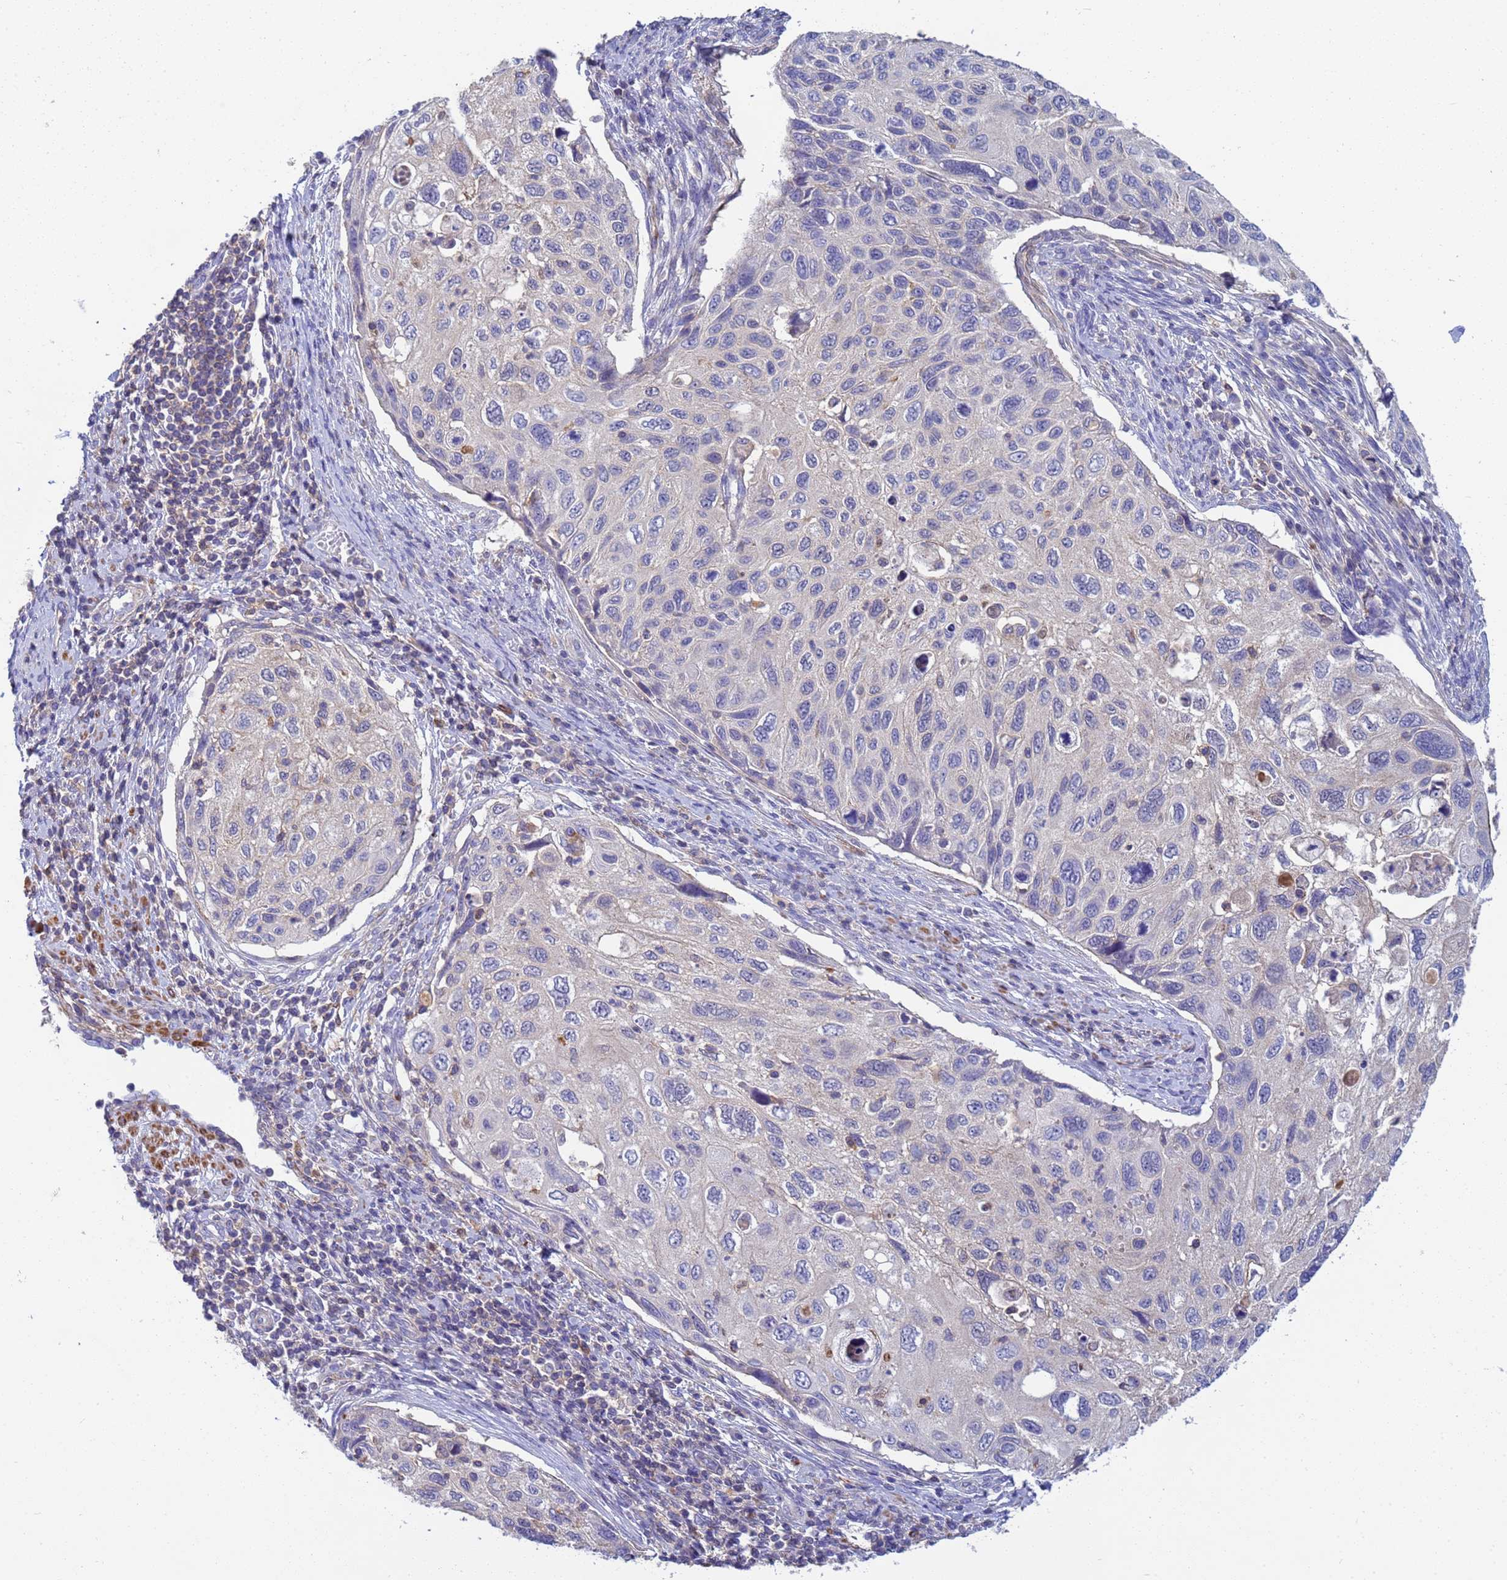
{"staining": {"intensity": "negative", "quantity": "none", "location": "none"}, "tissue": "cervical cancer", "cell_type": "Tumor cells", "image_type": "cancer", "snomed": [{"axis": "morphology", "description": "Squamous cell carcinoma, NOS"}, {"axis": "topography", "description": "Cervix"}], "caption": "Squamous cell carcinoma (cervical) was stained to show a protein in brown. There is no significant positivity in tumor cells.", "gene": "KLHL13", "patient": {"sex": "female", "age": 70}}